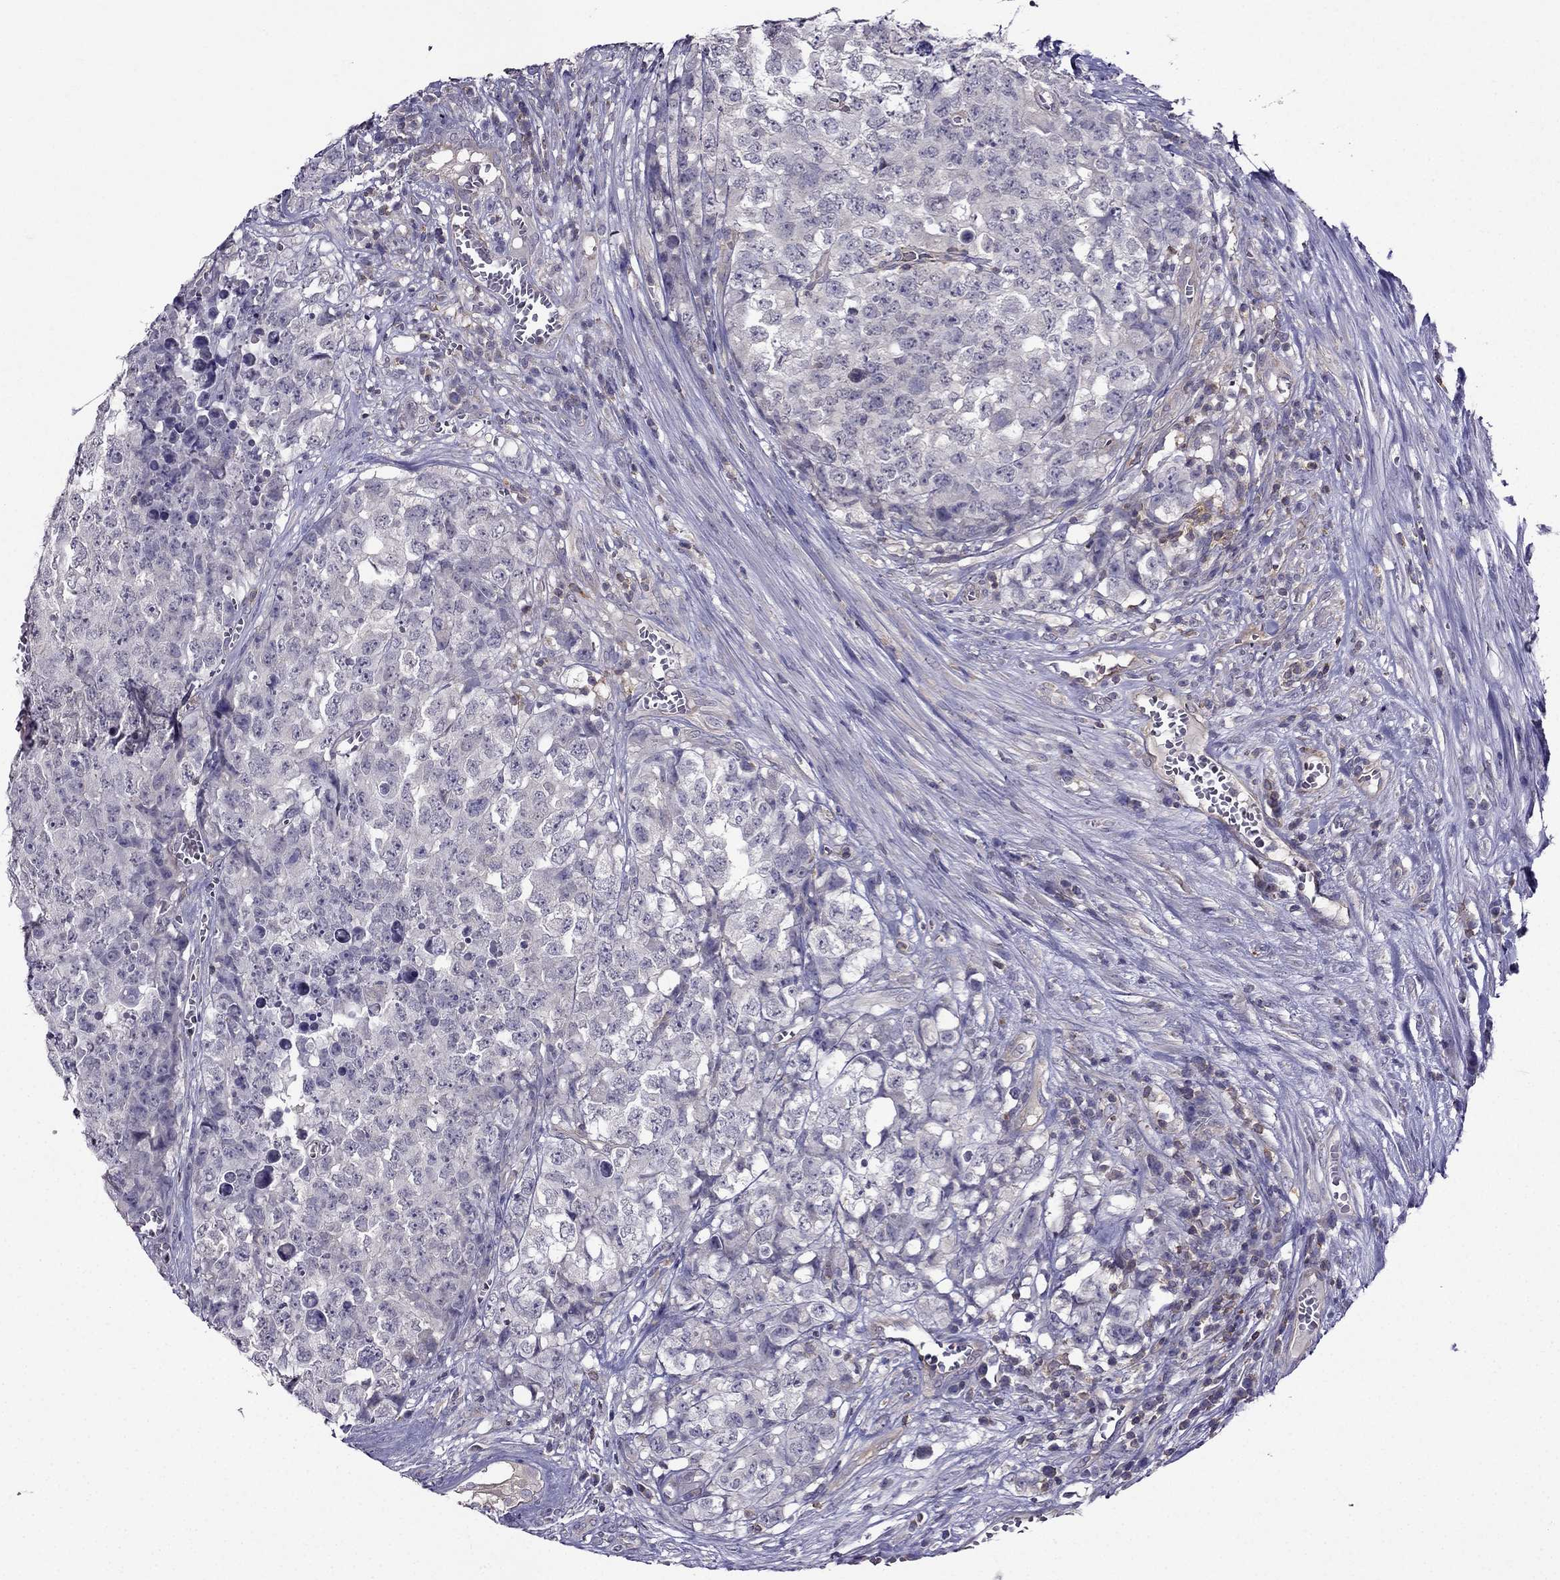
{"staining": {"intensity": "negative", "quantity": "none", "location": "none"}, "tissue": "testis cancer", "cell_type": "Tumor cells", "image_type": "cancer", "snomed": [{"axis": "morphology", "description": "Carcinoma, Embryonal, NOS"}, {"axis": "topography", "description": "Testis"}], "caption": "The micrograph exhibits no staining of tumor cells in embryonal carcinoma (testis).", "gene": "AAK1", "patient": {"sex": "male", "age": 23}}